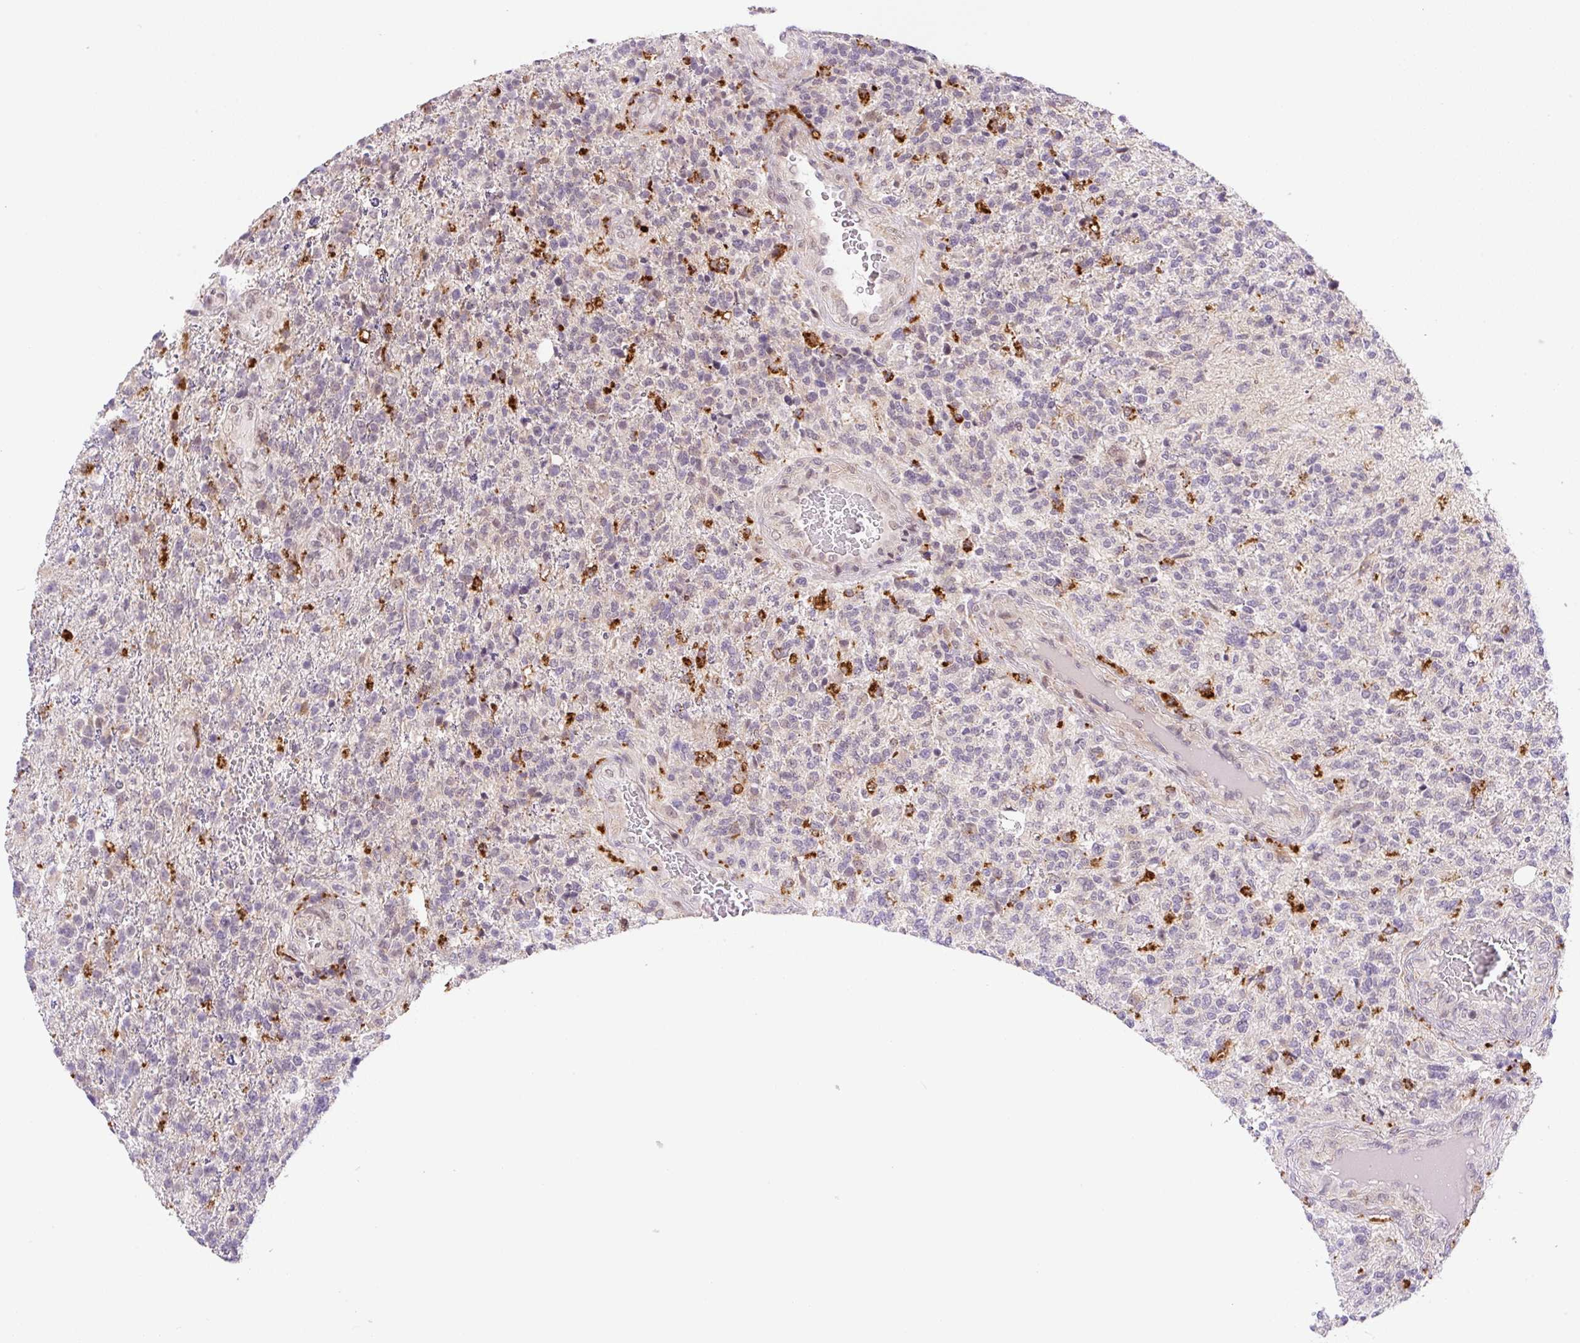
{"staining": {"intensity": "strong", "quantity": "<25%", "location": "cytoplasmic/membranous,nuclear"}, "tissue": "glioma", "cell_type": "Tumor cells", "image_type": "cancer", "snomed": [{"axis": "morphology", "description": "Glioma, malignant, High grade"}, {"axis": "topography", "description": "Brain"}], "caption": "This is a photomicrograph of immunohistochemistry (IHC) staining of glioma, which shows strong positivity in the cytoplasmic/membranous and nuclear of tumor cells.", "gene": "CEBPZOS", "patient": {"sex": "male", "age": 56}}